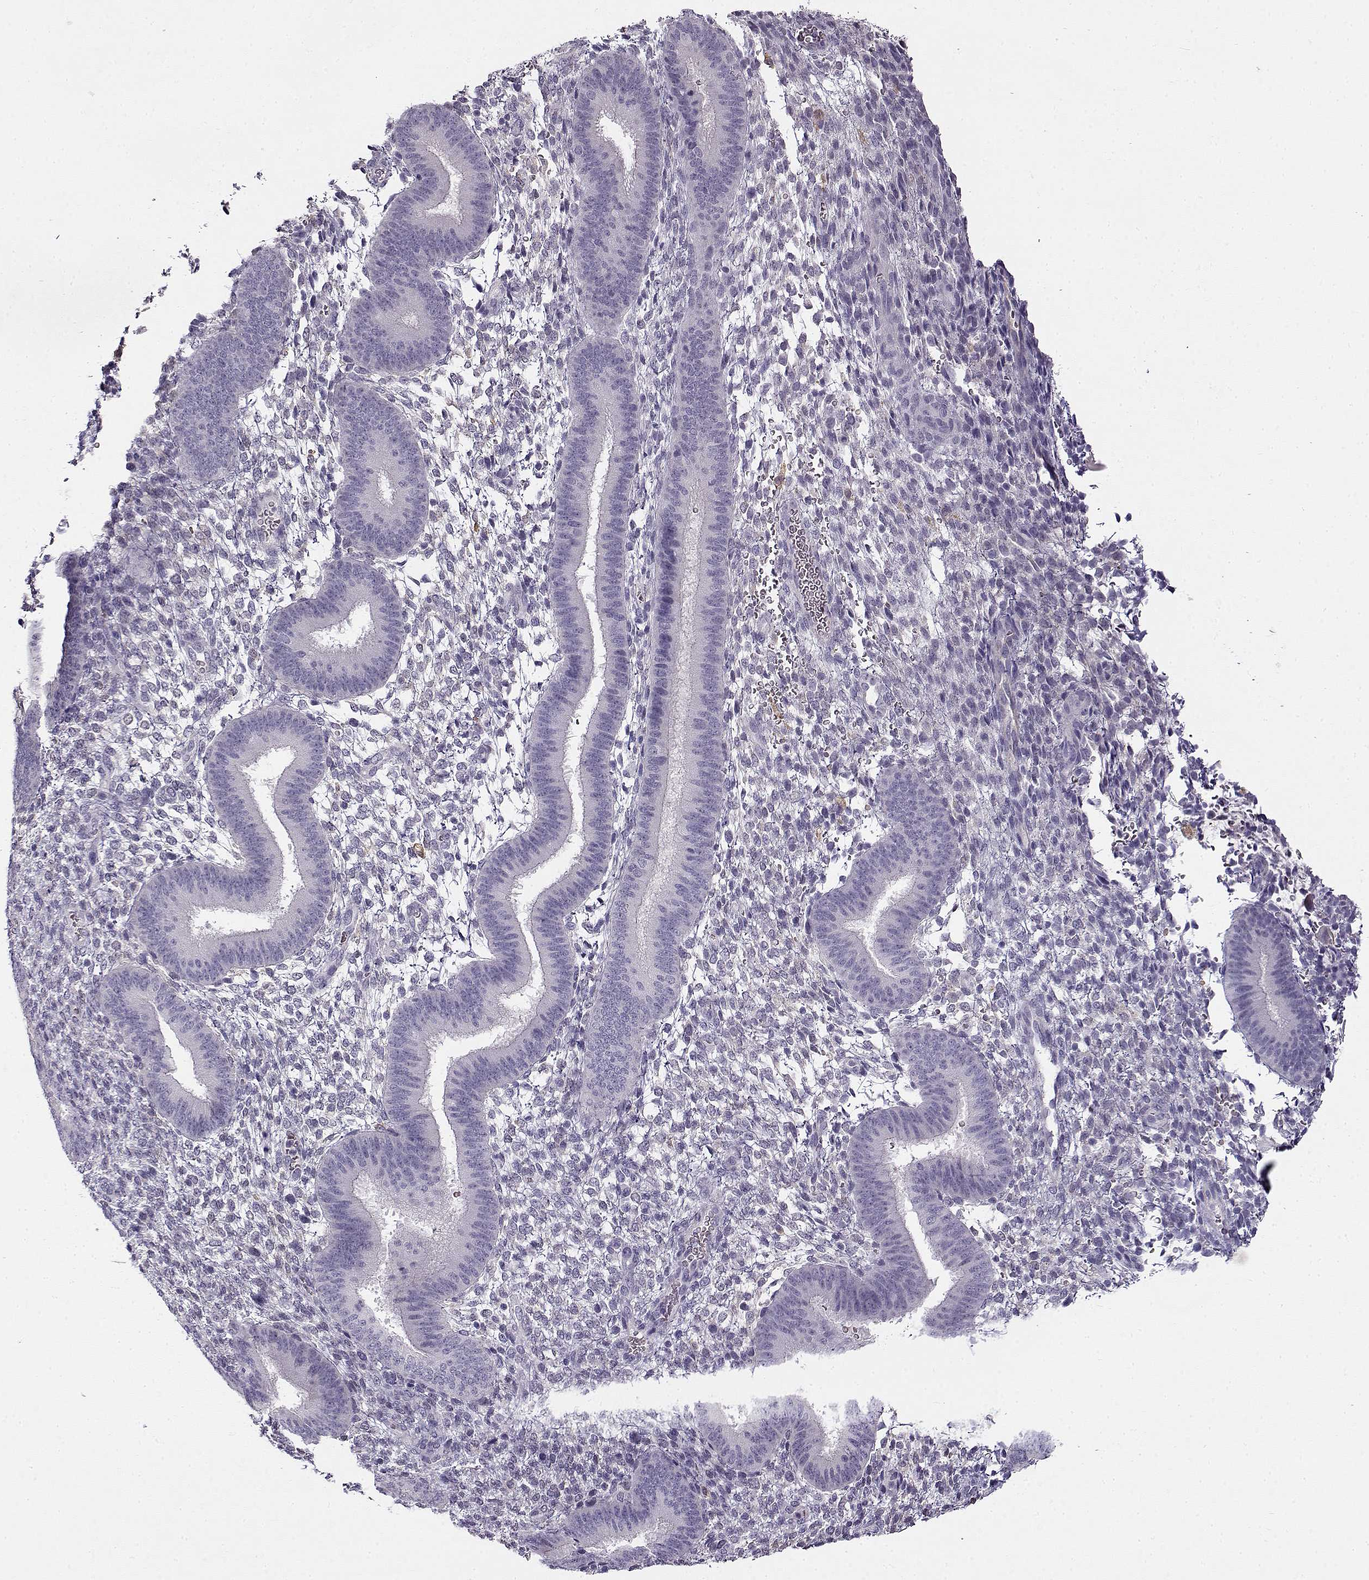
{"staining": {"intensity": "negative", "quantity": "none", "location": "none"}, "tissue": "endometrium", "cell_type": "Cells in endometrial stroma", "image_type": "normal", "snomed": [{"axis": "morphology", "description": "Normal tissue, NOS"}, {"axis": "topography", "description": "Endometrium"}], "caption": "There is no significant expression in cells in endometrial stroma of endometrium. (Brightfield microscopy of DAB (3,3'-diaminobenzidine) immunohistochemistry (IHC) at high magnification).", "gene": "UCP3", "patient": {"sex": "female", "age": 39}}